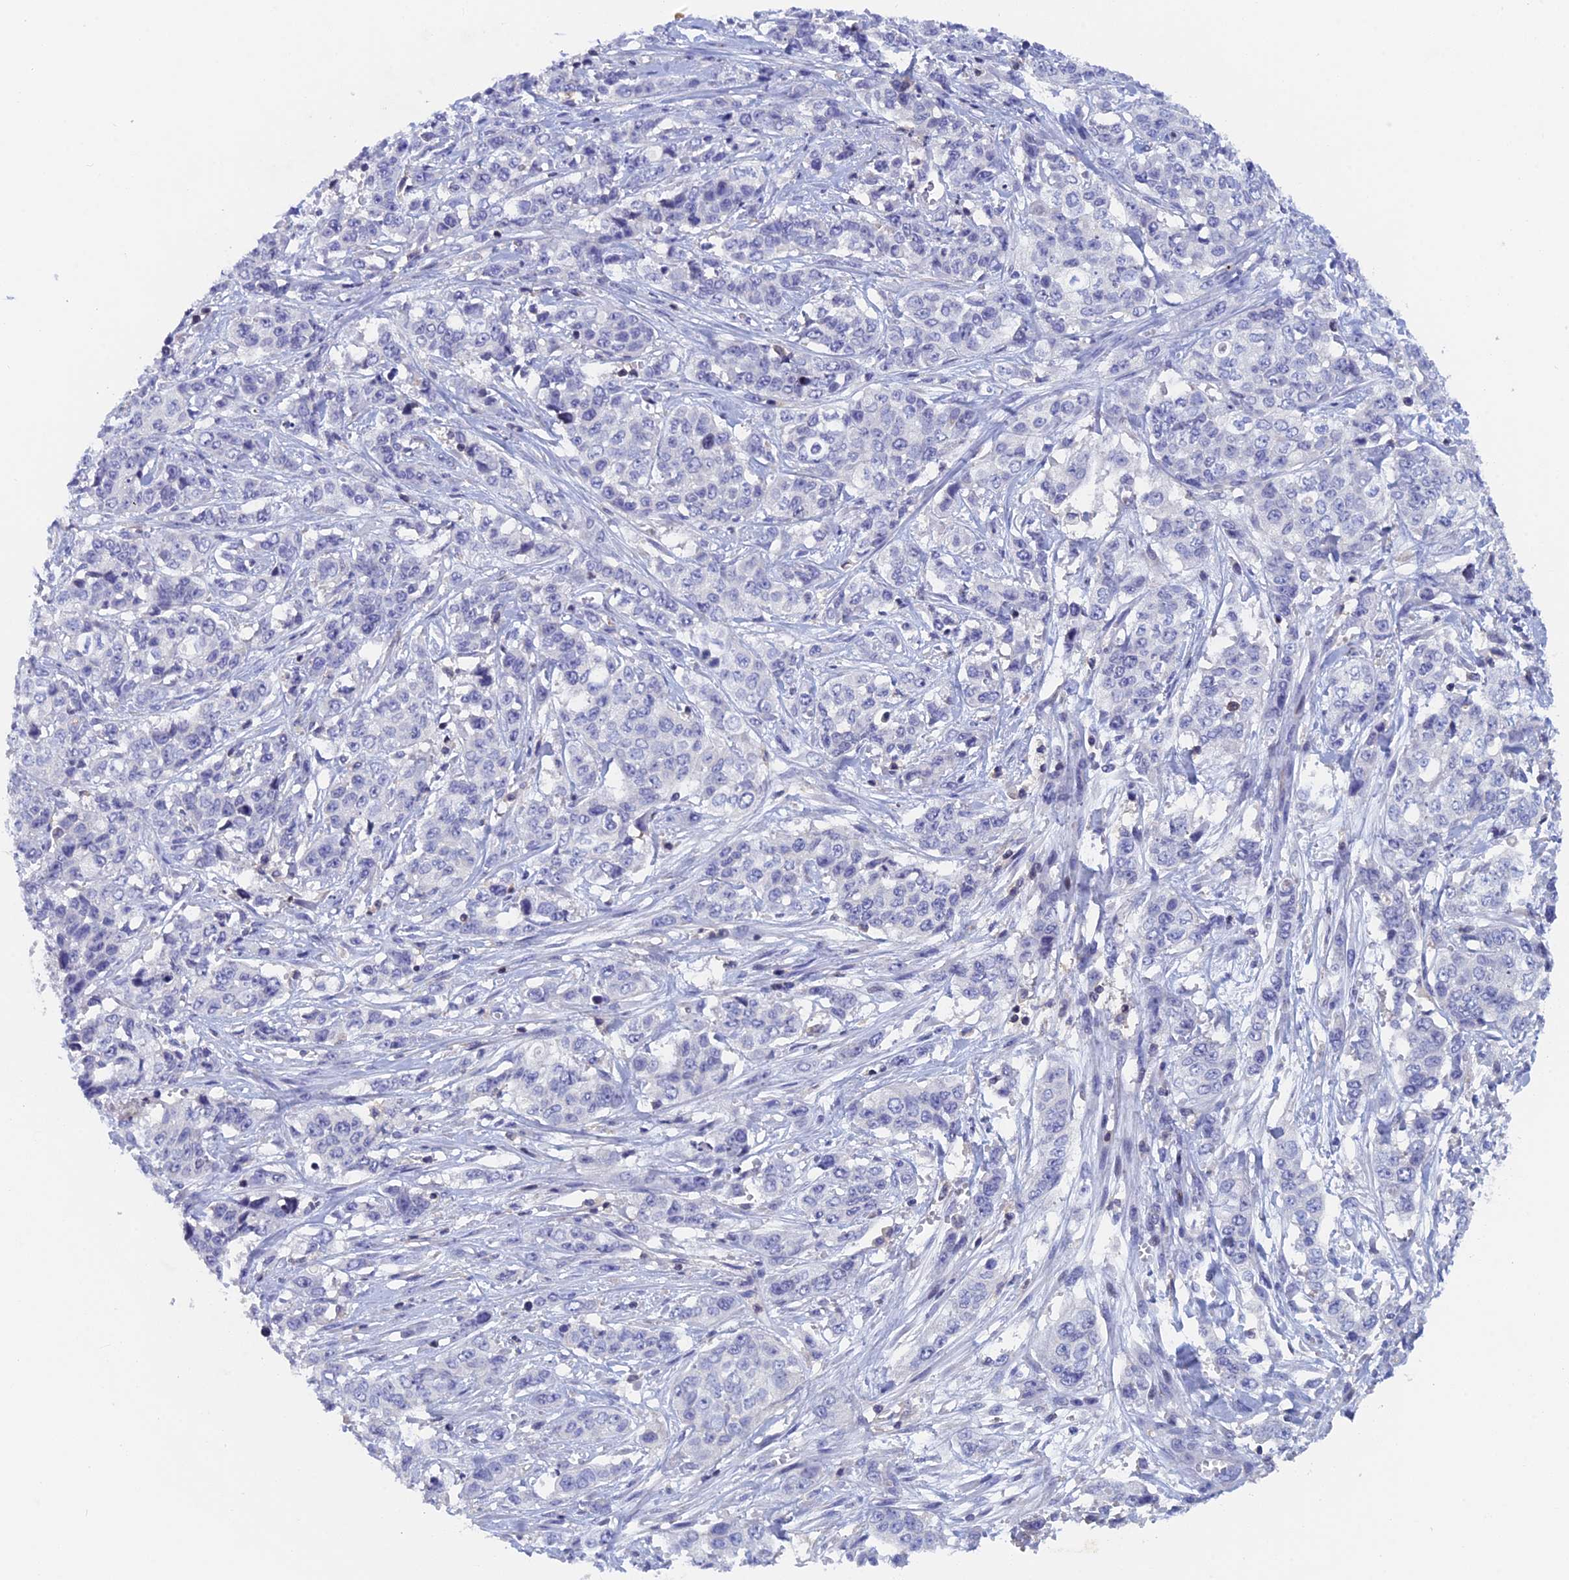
{"staining": {"intensity": "negative", "quantity": "none", "location": "none"}, "tissue": "stomach cancer", "cell_type": "Tumor cells", "image_type": "cancer", "snomed": [{"axis": "morphology", "description": "Adenocarcinoma, NOS"}, {"axis": "topography", "description": "Stomach, upper"}], "caption": "Tumor cells are negative for brown protein staining in stomach cancer (adenocarcinoma).", "gene": "ACP7", "patient": {"sex": "male", "age": 62}}